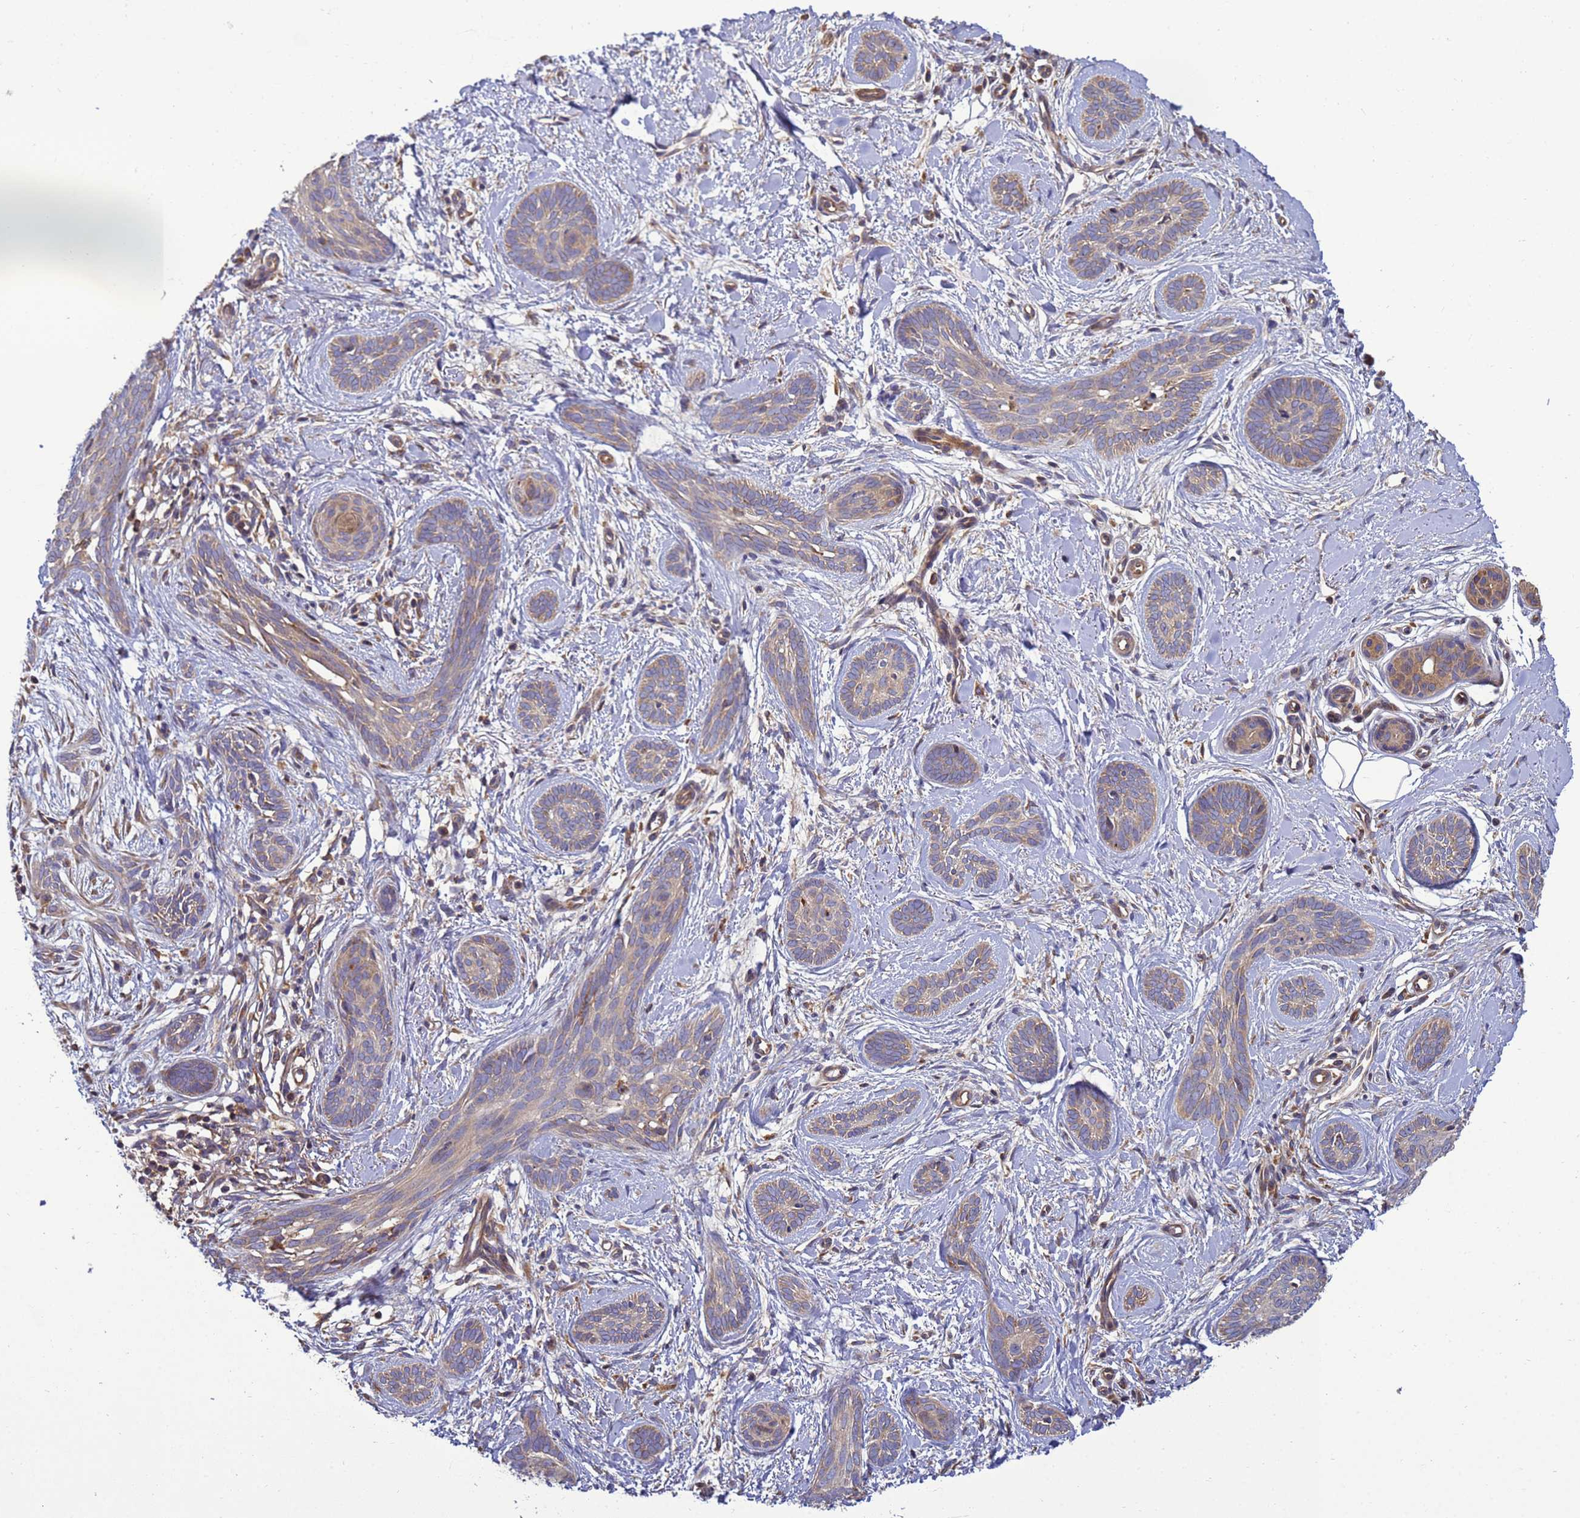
{"staining": {"intensity": "weak", "quantity": ">75%", "location": "cytoplasmic/membranous"}, "tissue": "skin cancer", "cell_type": "Tumor cells", "image_type": "cancer", "snomed": [{"axis": "morphology", "description": "Basal cell carcinoma"}, {"axis": "topography", "description": "Skin"}], "caption": "This is a micrograph of immunohistochemistry staining of skin basal cell carcinoma, which shows weak expression in the cytoplasmic/membranous of tumor cells.", "gene": "BECN1", "patient": {"sex": "female", "age": 81}}